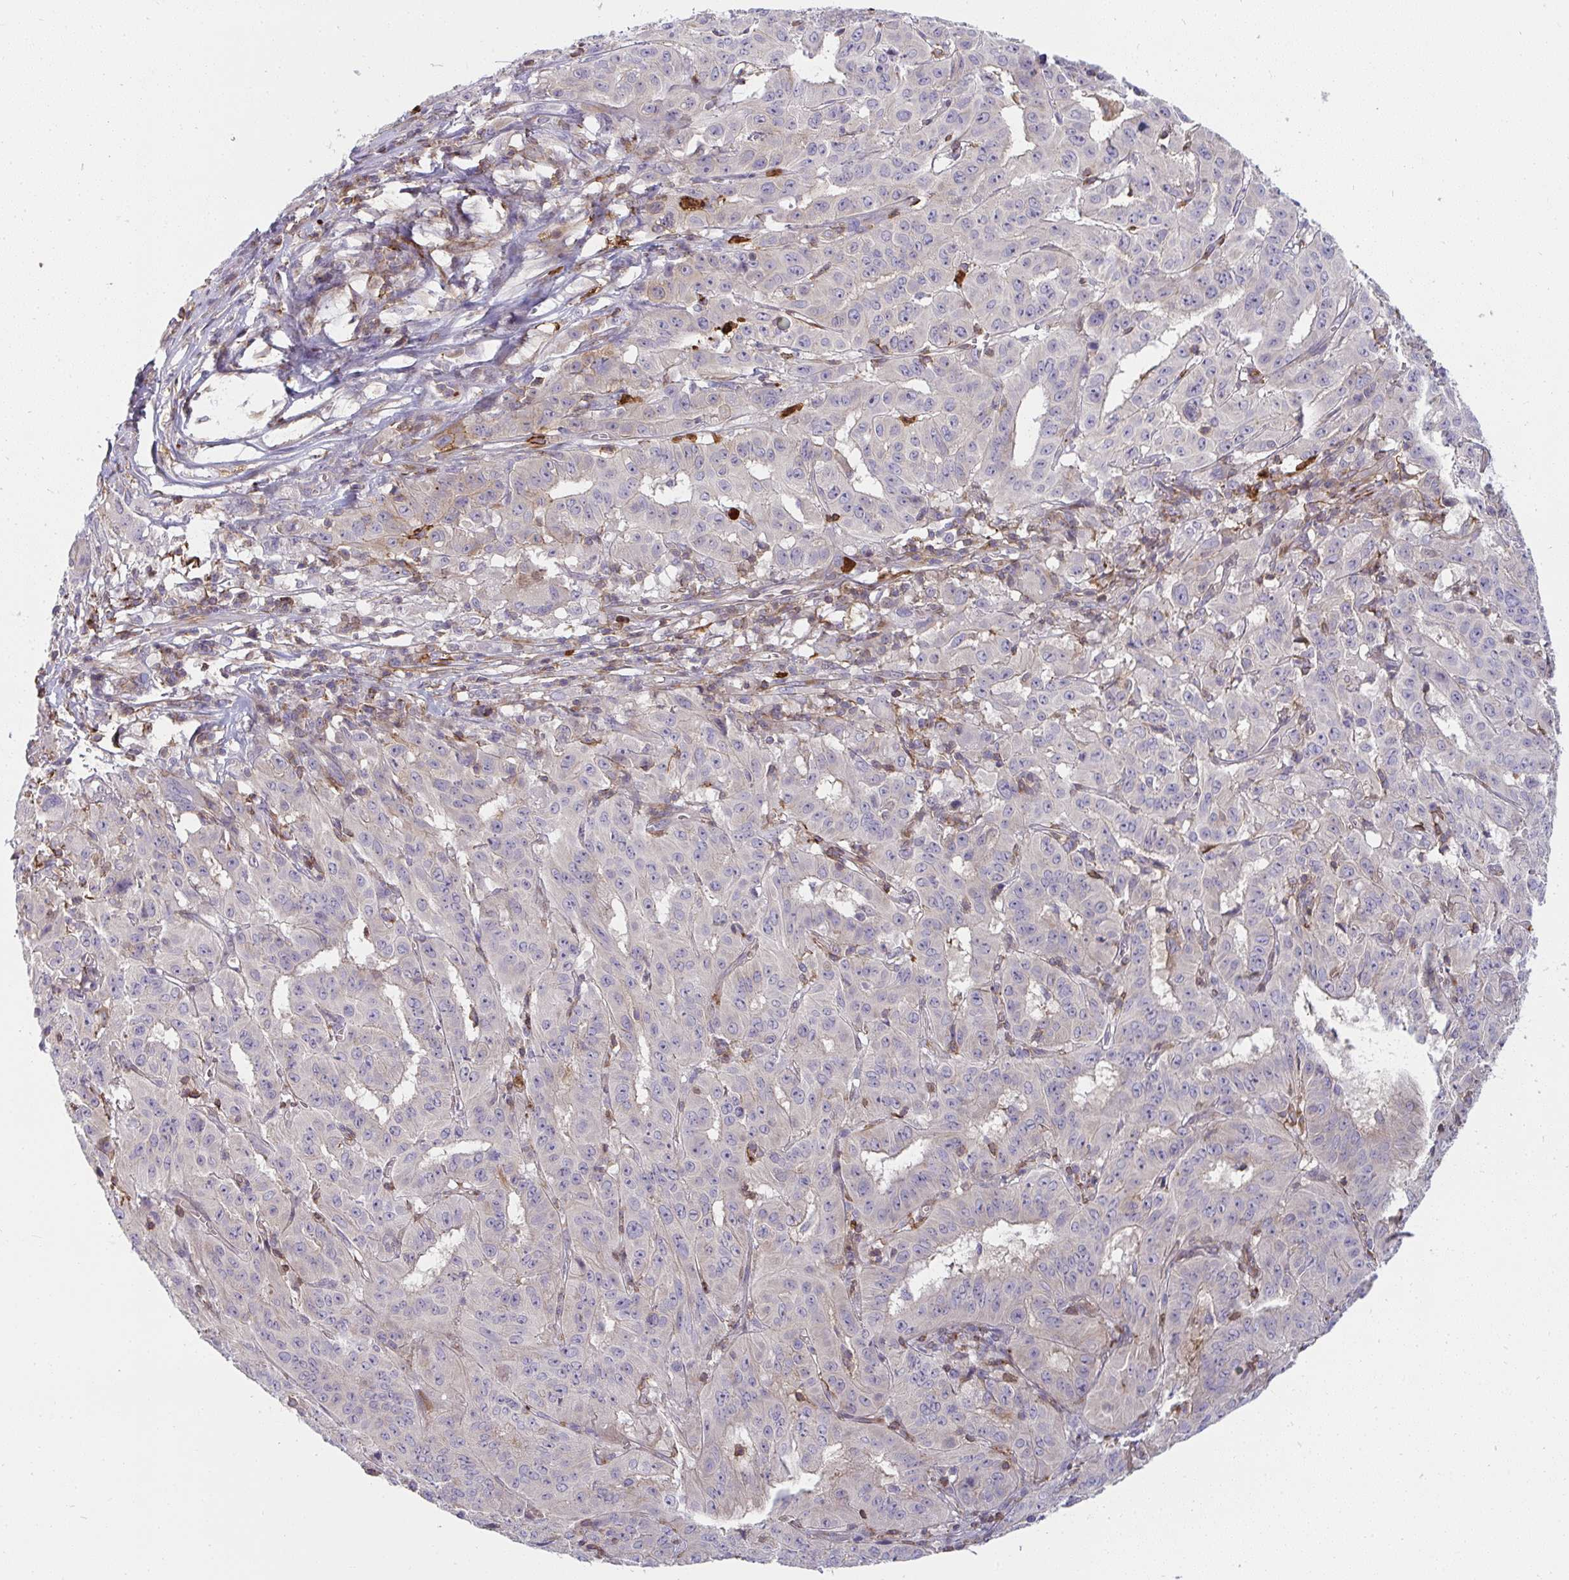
{"staining": {"intensity": "negative", "quantity": "none", "location": "none"}, "tissue": "pancreatic cancer", "cell_type": "Tumor cells", "image_type": "cancer", "snomed": [{"axis": "morphology", "description": "Adenocarcinoma, NOS"}, {"axis": "topography", "description": "Pancreas"}], "caption": "Tumor cells are negative for protein expression in human pancreatic cancer (adenocarcinoma).", "gene": "CSF3R", "patient": {"sex": "male", "age": 63}}